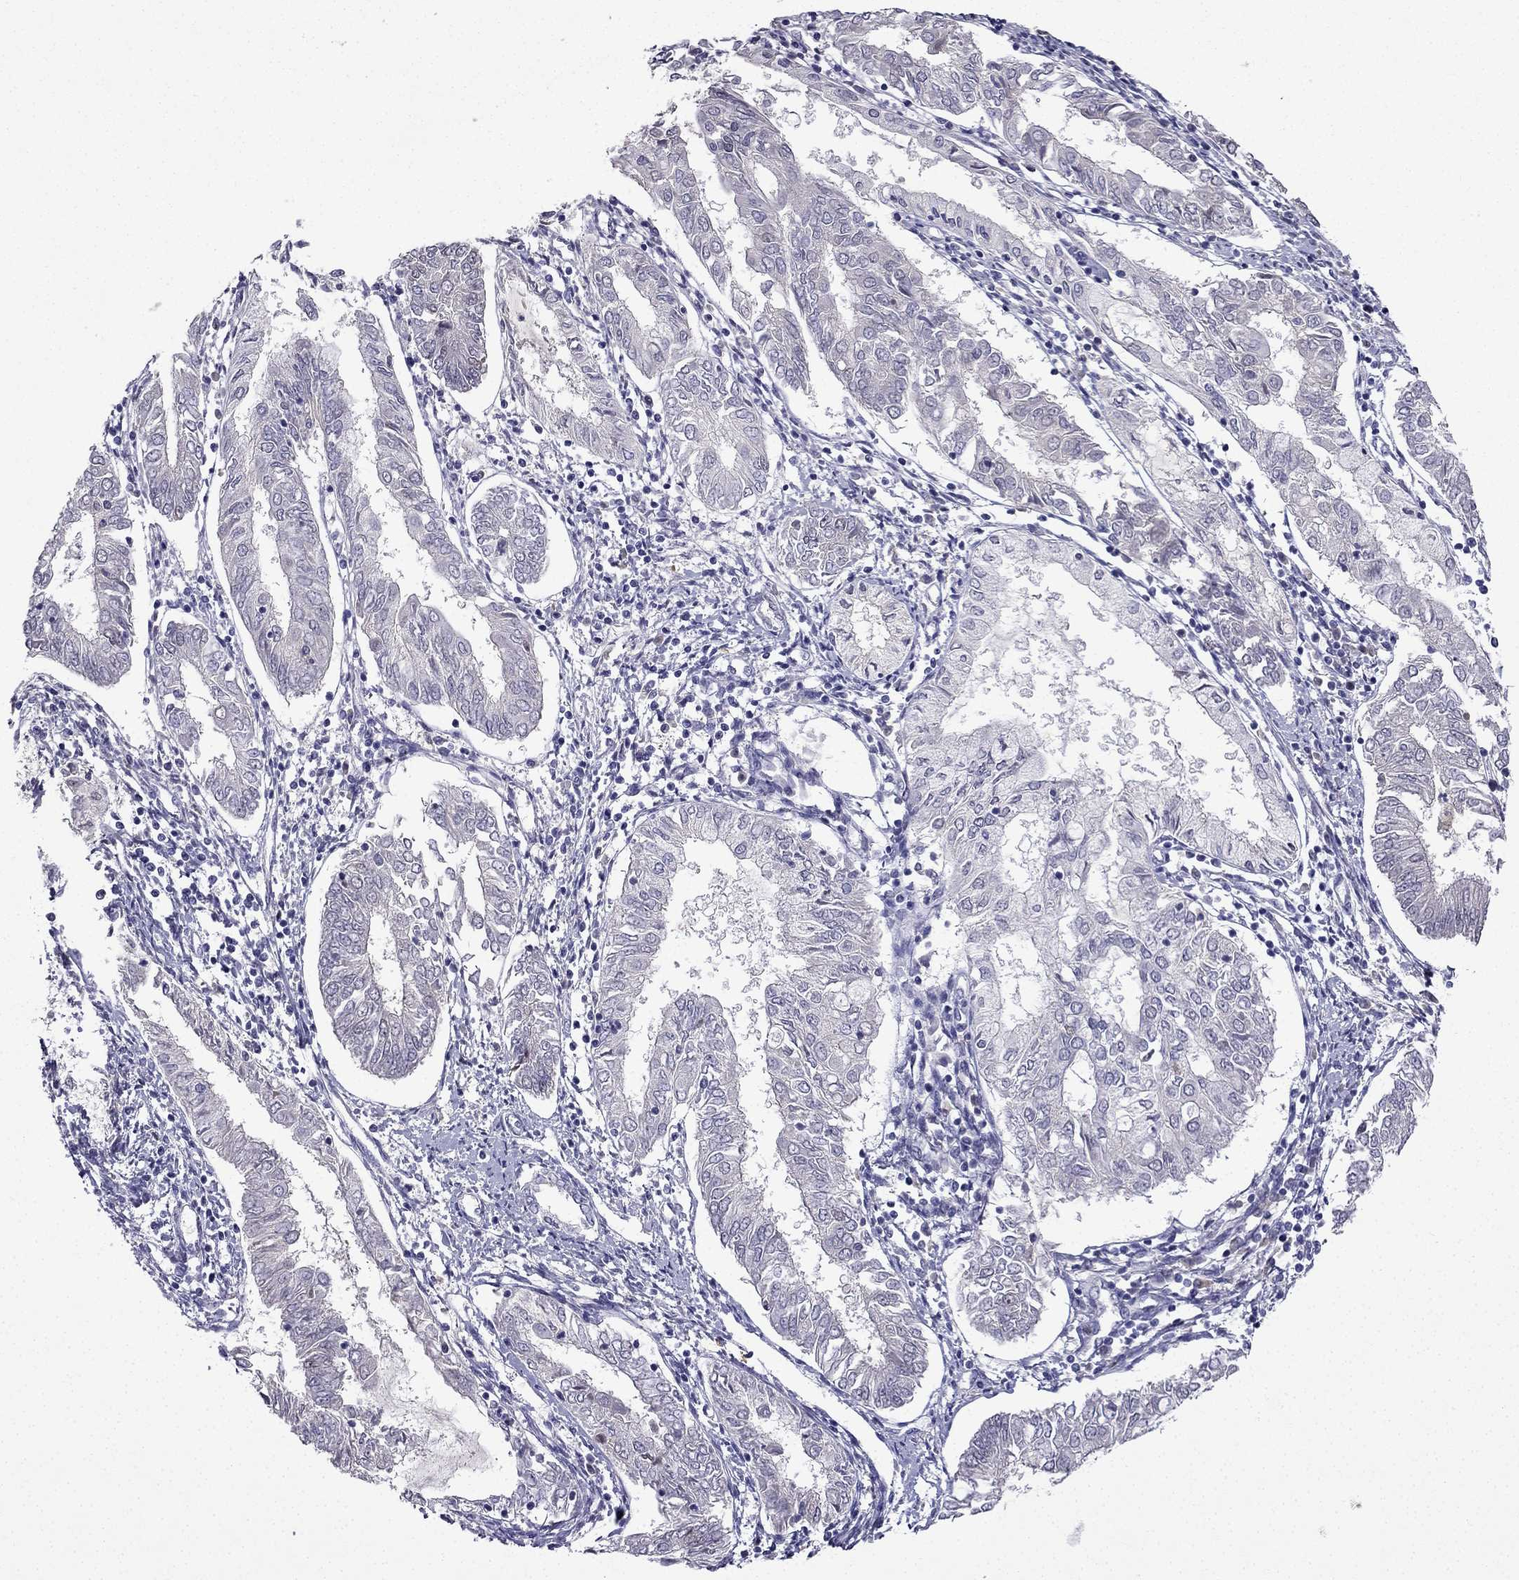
{"staining": {"intensity": "negative", "quantity": "none", "location": "none"}, "tissue": "endometrial cancer", "cell_type": "Tumor cells", "image_type": "cancer", "snomed": [{"axis": "morphology", "description": "Adenocarcinoma, NOS"}, {"axis": "topography", "description": "Endometrium"}], "caption": "Tumor cells show no significant positivity in adenocarcinoma (endometrial). The staining was performed using DAB (3,3'-diaminobenzidine) to visualize the protein expression in brown, while the nuclei were stained in blue with hematoxylin (Magnification: 20x).", "gene": "UHRF1", "patient": {"sex": "female", "age": 68}}